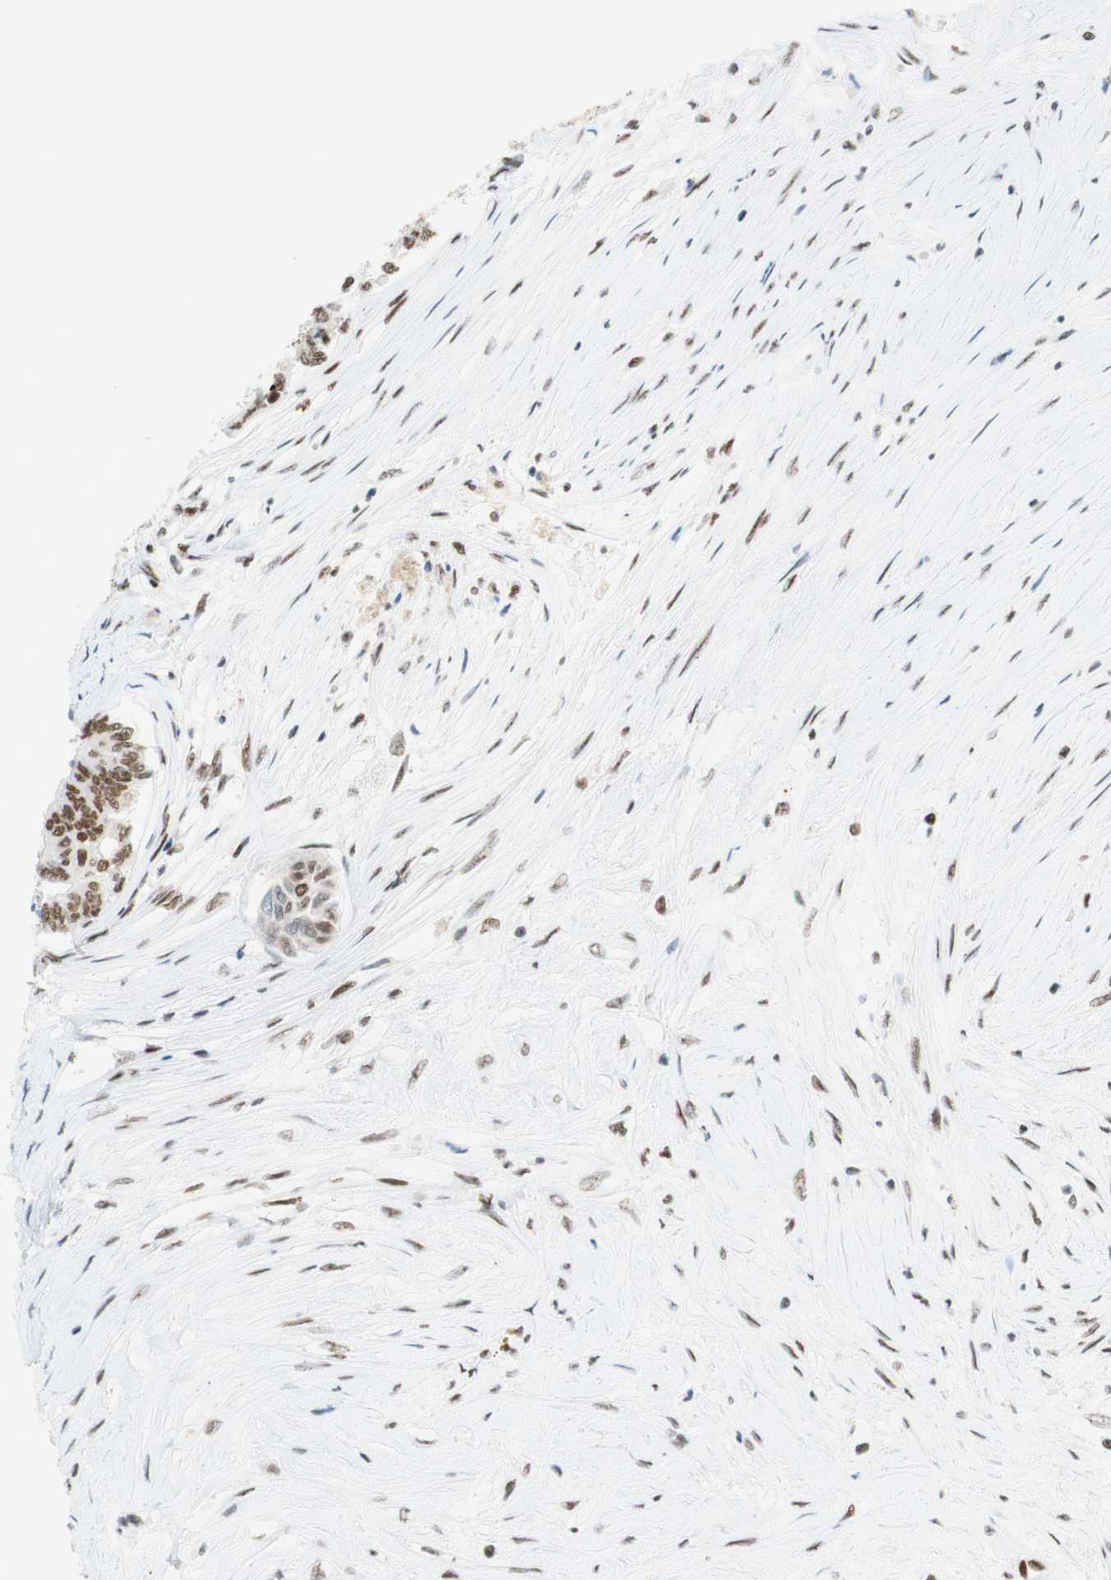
{"staining": {"intensity": "moderate", "quantity": ">75%", "location": "nuclear"}, "tissue": "colorectal cancer", "cell_type": "Tumor cells", "image_type": "cancer", "snomed": [{"axis": "morphology", "description": "Adenocarcinoma, NOS"}, {"axis": "topography", "description": "Rectum"}], "caption": "The image exhibits staining of colorectal cancer, revealing moderate nuclear protein positivity (brown color) within tumor cells.", "gene": "RNF20", "patient": {"sex": "male", "age": 63}}